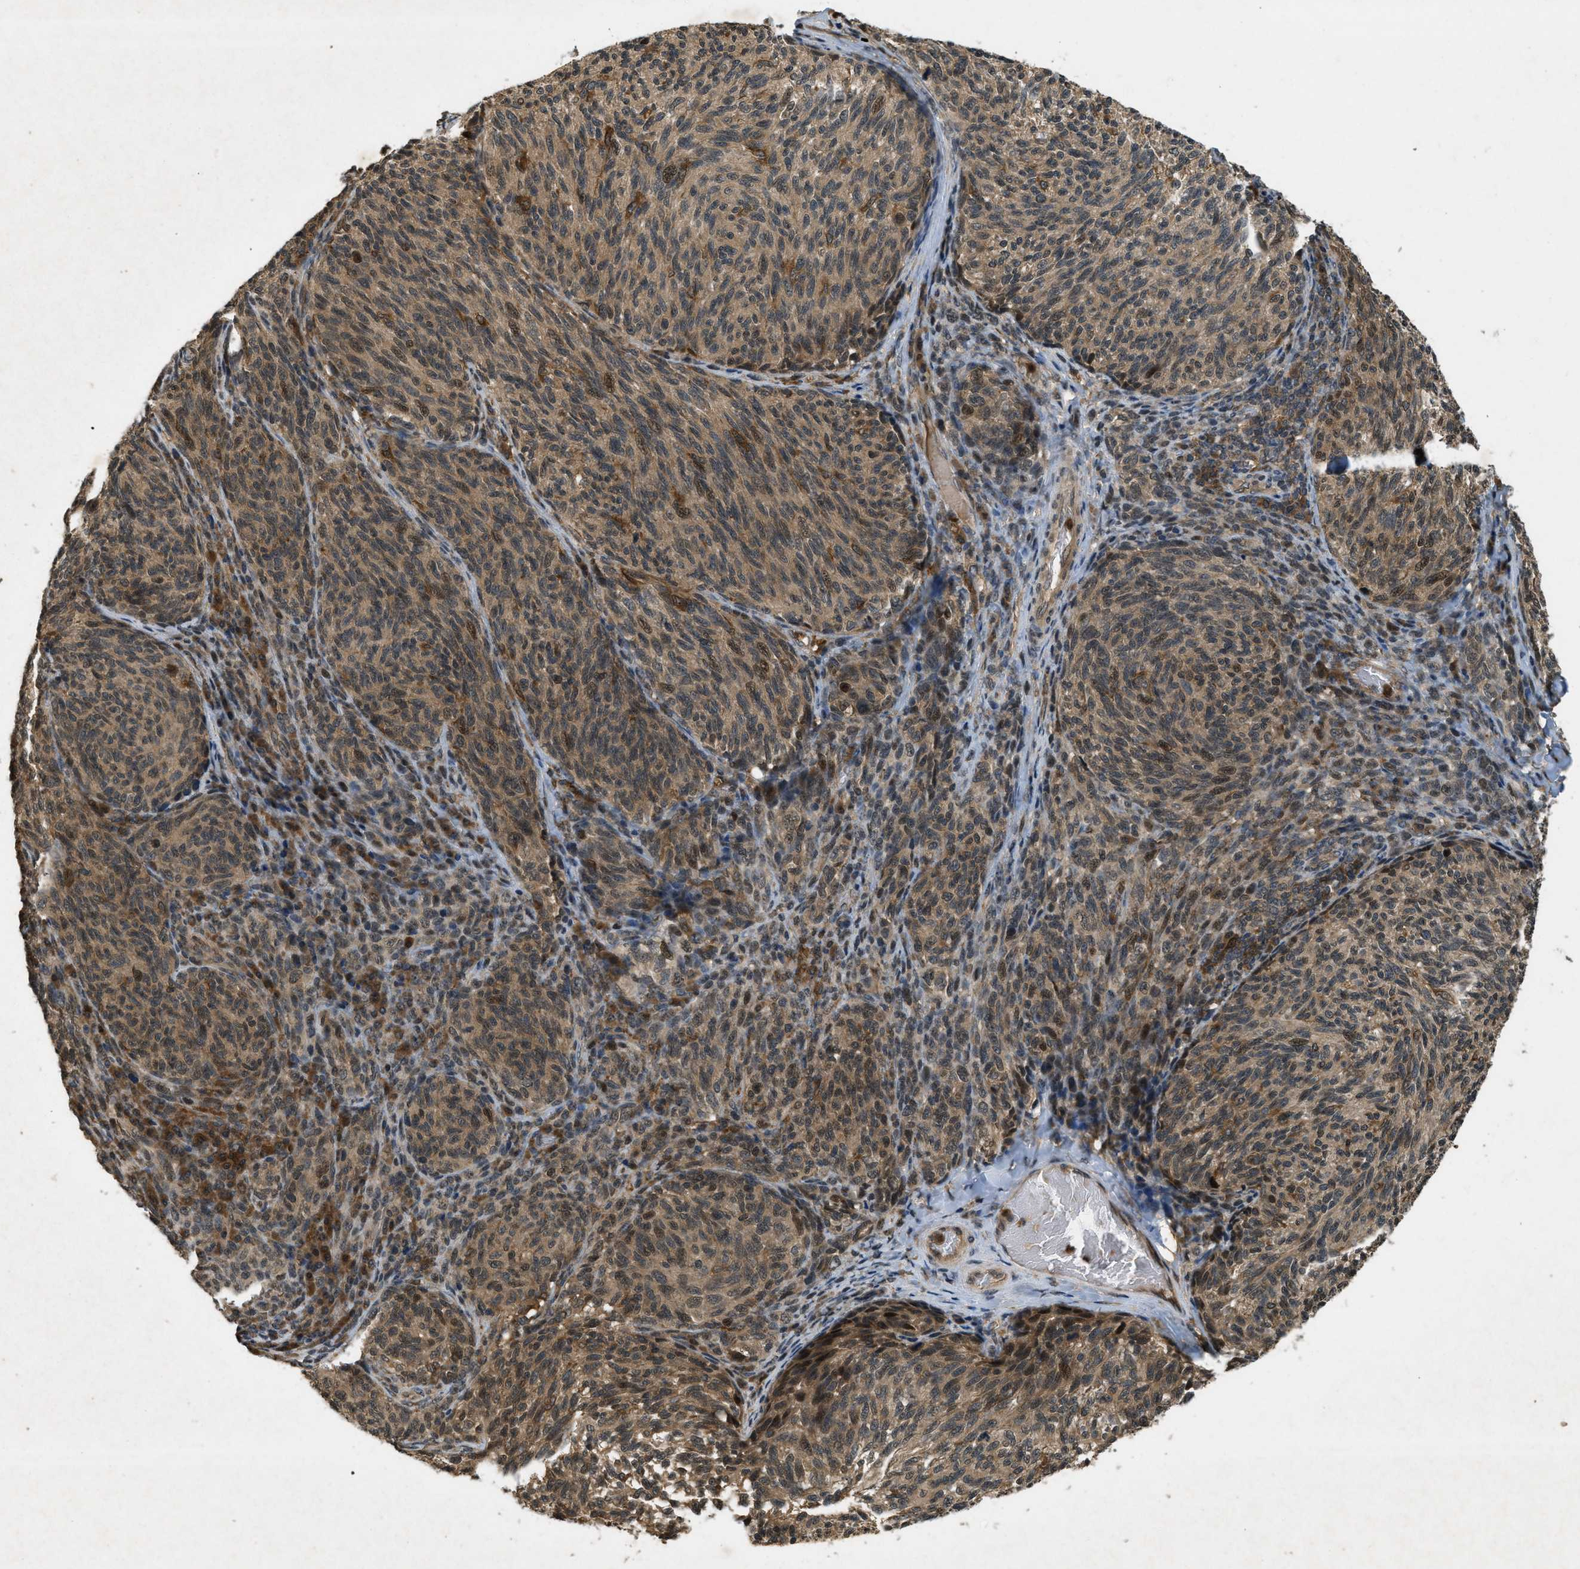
{"staining": {"intensity": "moderate", "quantity": ">75%", "location": "cytoplasmic/membranous"}, "tissue": "melanoma", "cell_type": "Tumor cells", "image_type": "cancer", "snomed": [{"axis": "morphology", "description": "Malignant melanoma, NOS"}, {"axis": "topography", "description": "Skin"}], "caption": "Immunohistochemical staining of malignant melanoma exhibits medium levels of moderate cytoplasmic/membranous positivity in about >75% of tumor cells.", "gene": "ATG7", "patient": {"sex": "female", "age": 73}}